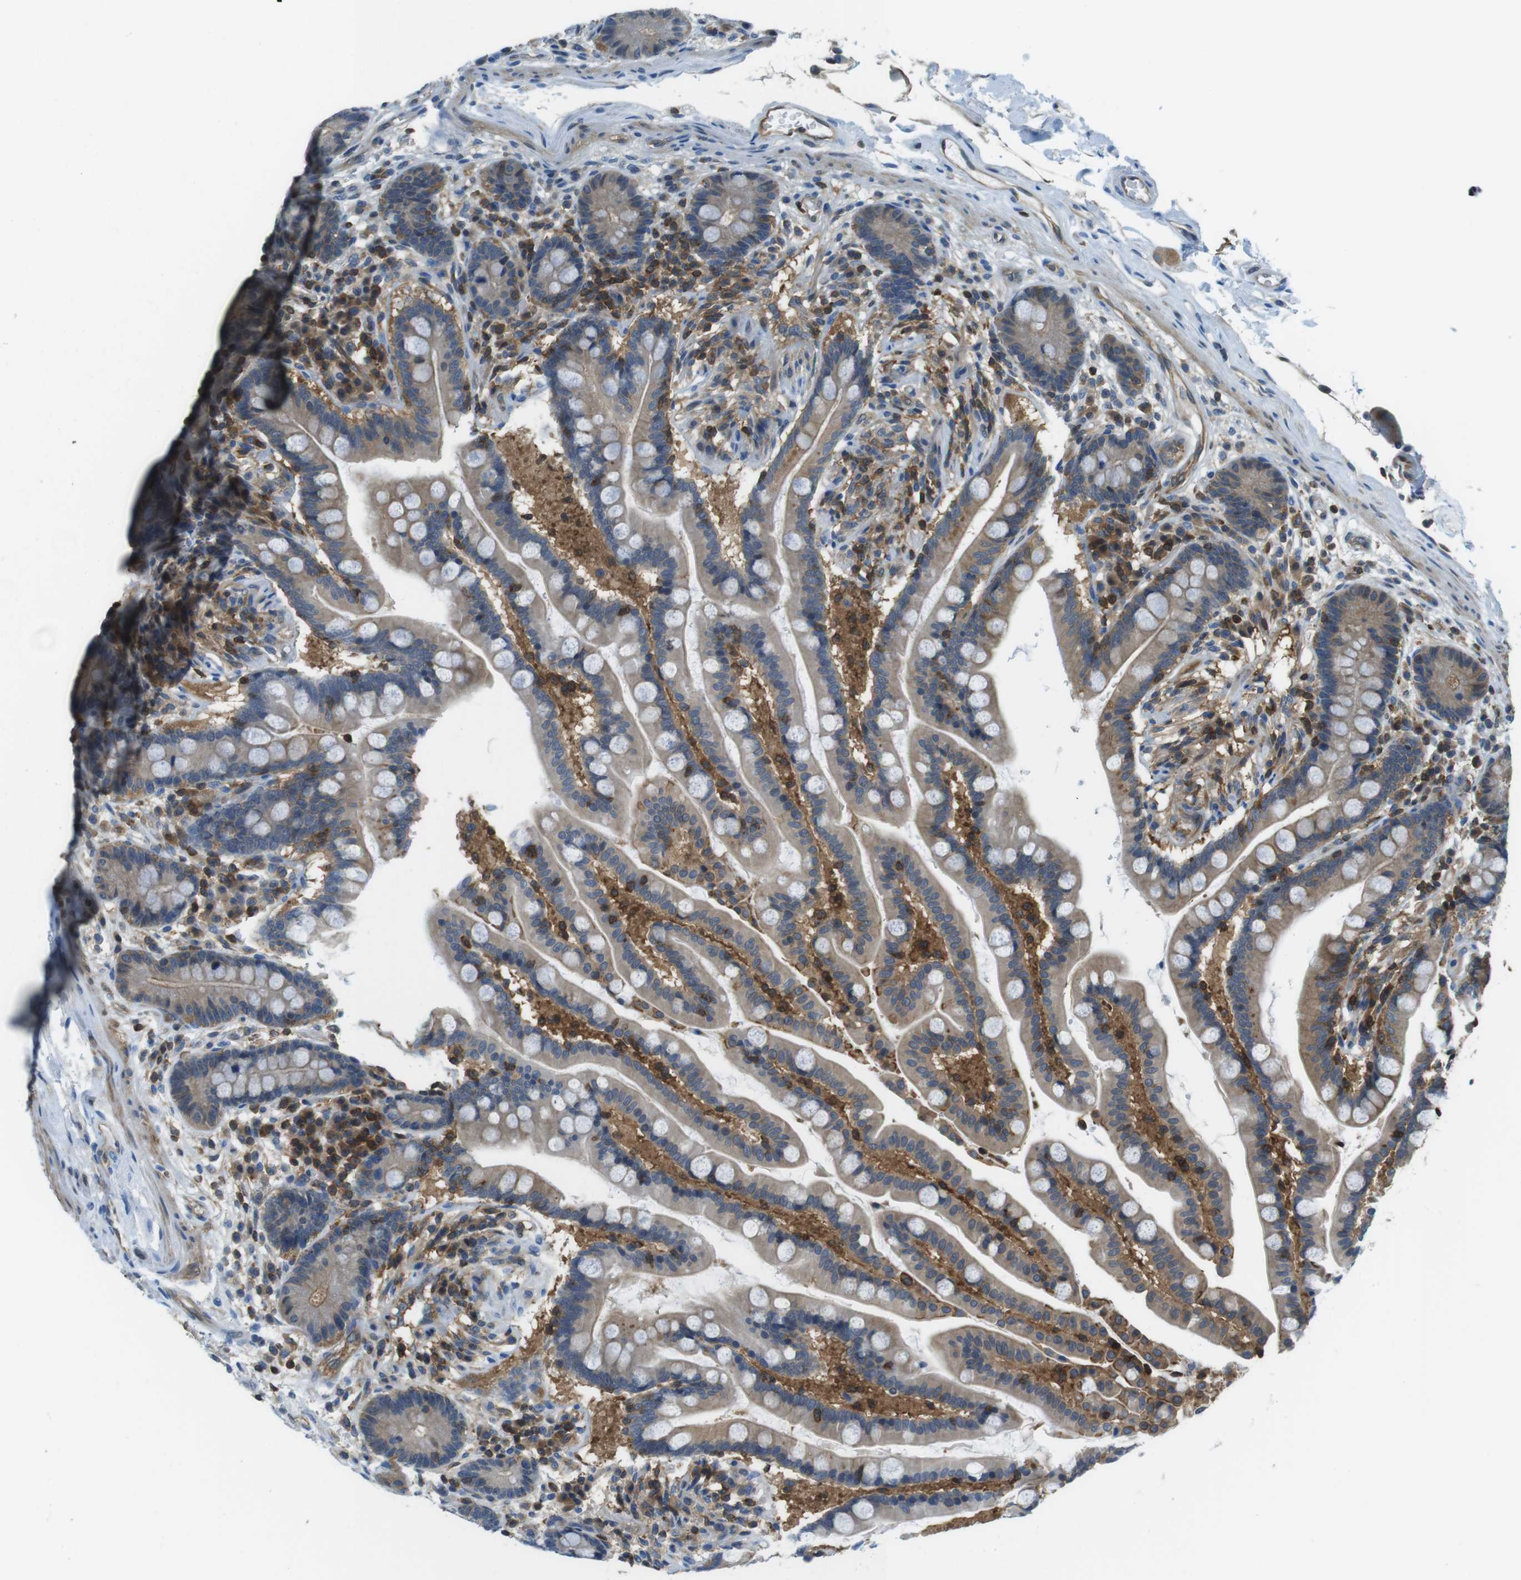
{"staining": {"intensity": "moderate", "quantity": ">75%", "location": "cytoplasmic/membranous"}, "tissue": "colon", "cell_type": "Endothelial cells", "image_type": "normal", "snomed": [{"axis": "morphology", "description": "Normal tissue, NOS"}, {"axis": "topography", "description": "Colon"}], "caption": "Immunohistochemistry (IHC) histopathology image of unremarkable colon stained for a protein (brown), which exhibits medium levels of moderate cytoplasmic/membranous expression in about >75% of endothelial cells.", "gene": "TES", "patient": {"sex": "male", "age": 73}}